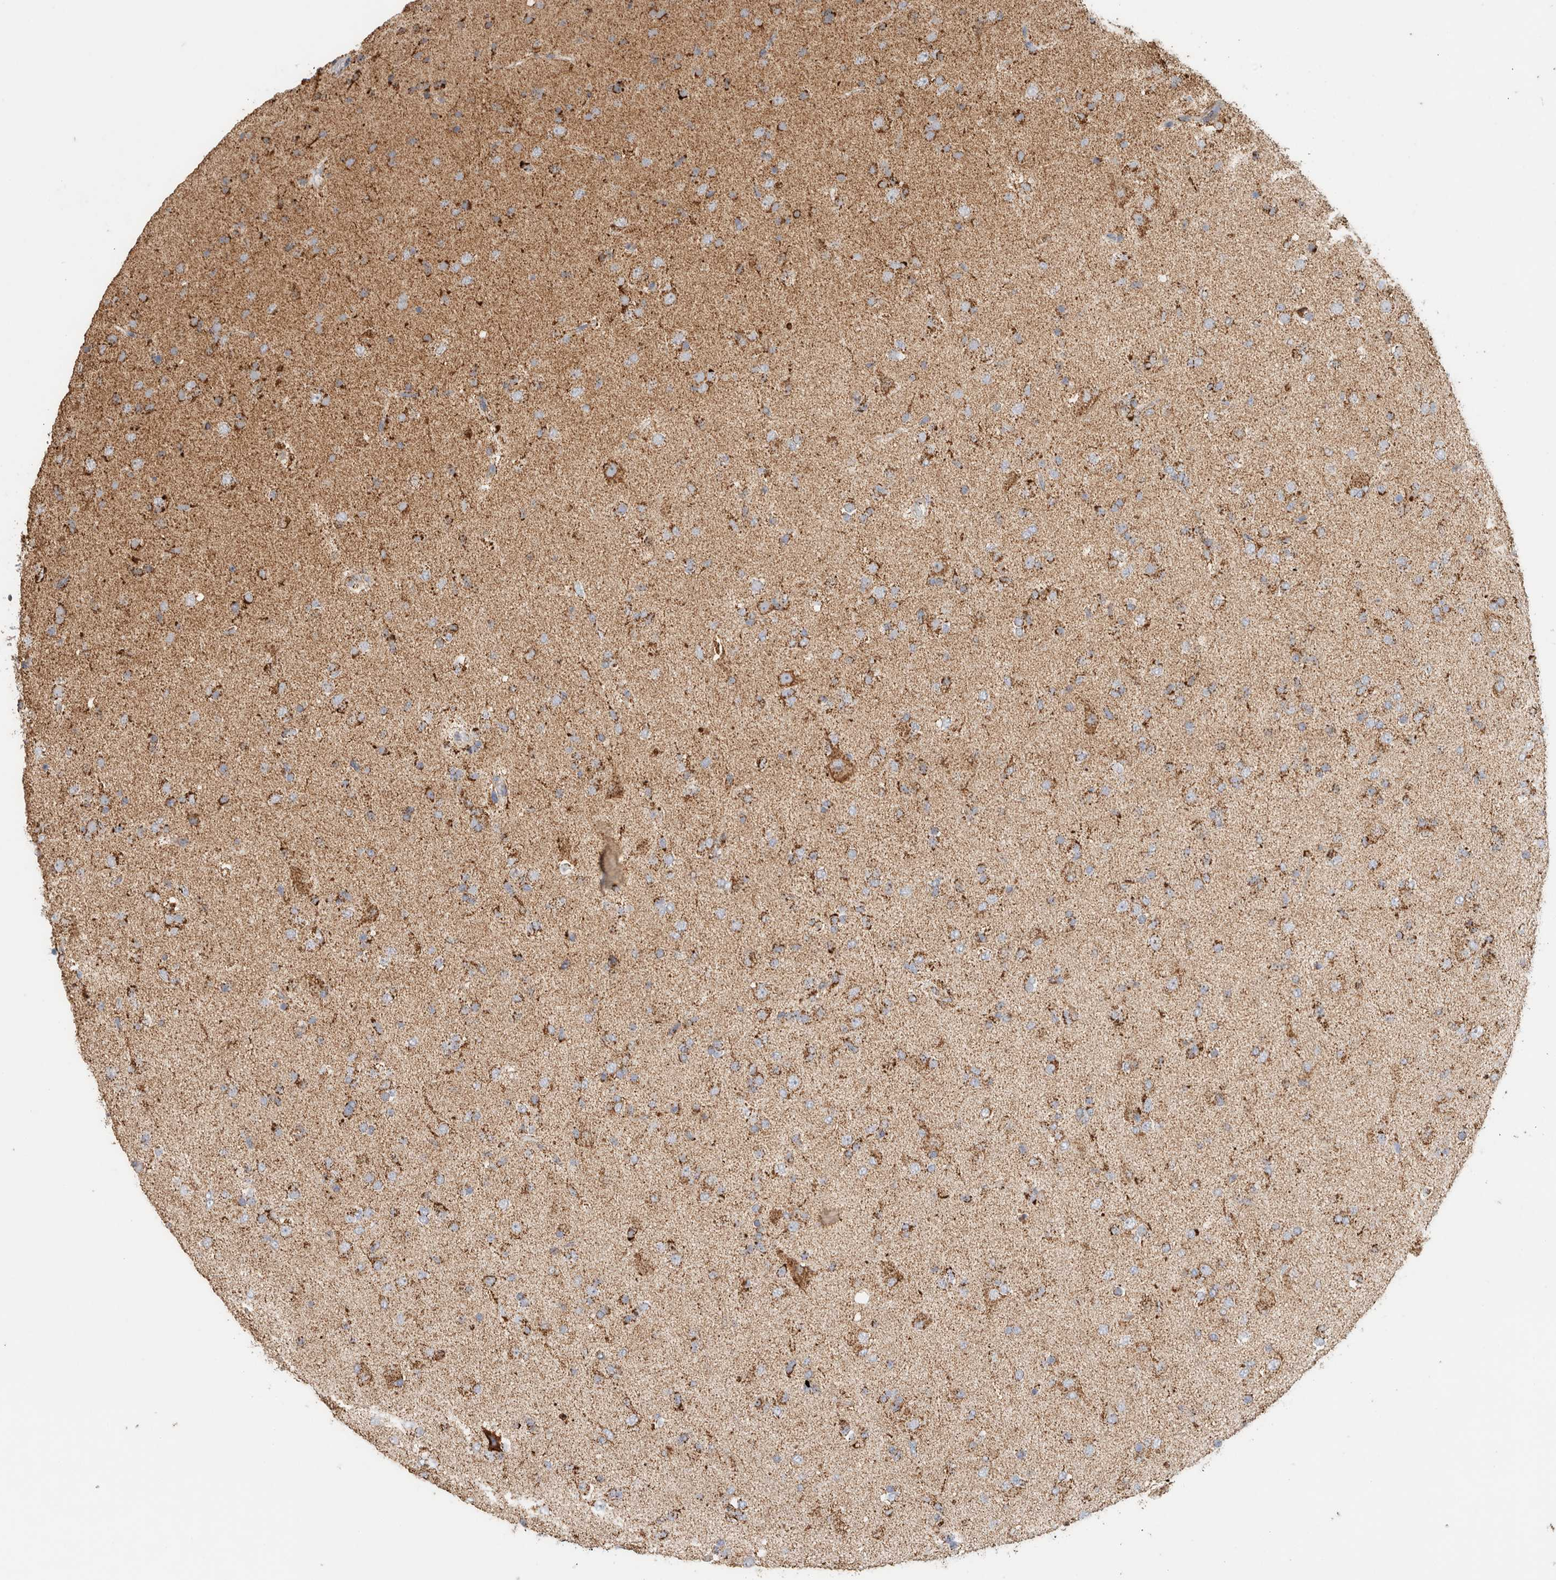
{"staining": {"intensity": "weak", "quantity": ">75%", "location": "cytoplasmic/membranous"}, "tissue": "glioma", "cell_type": "Tumor cells", "image_type": "cancer", "snomed": [{"axis": "morphology", "description": "Glioma, malignant, Low grade"}, {"axis": "topography", "description": "Brain"}], "caption": "DAB immunohistochemical staining of malignant low-grade glioma displays weak cytoplasmic/membranous protein positivity in approximately >75% of tumor cells.", "gene": "C1QBP", "patient": {"sex": "male", "age": 65}}